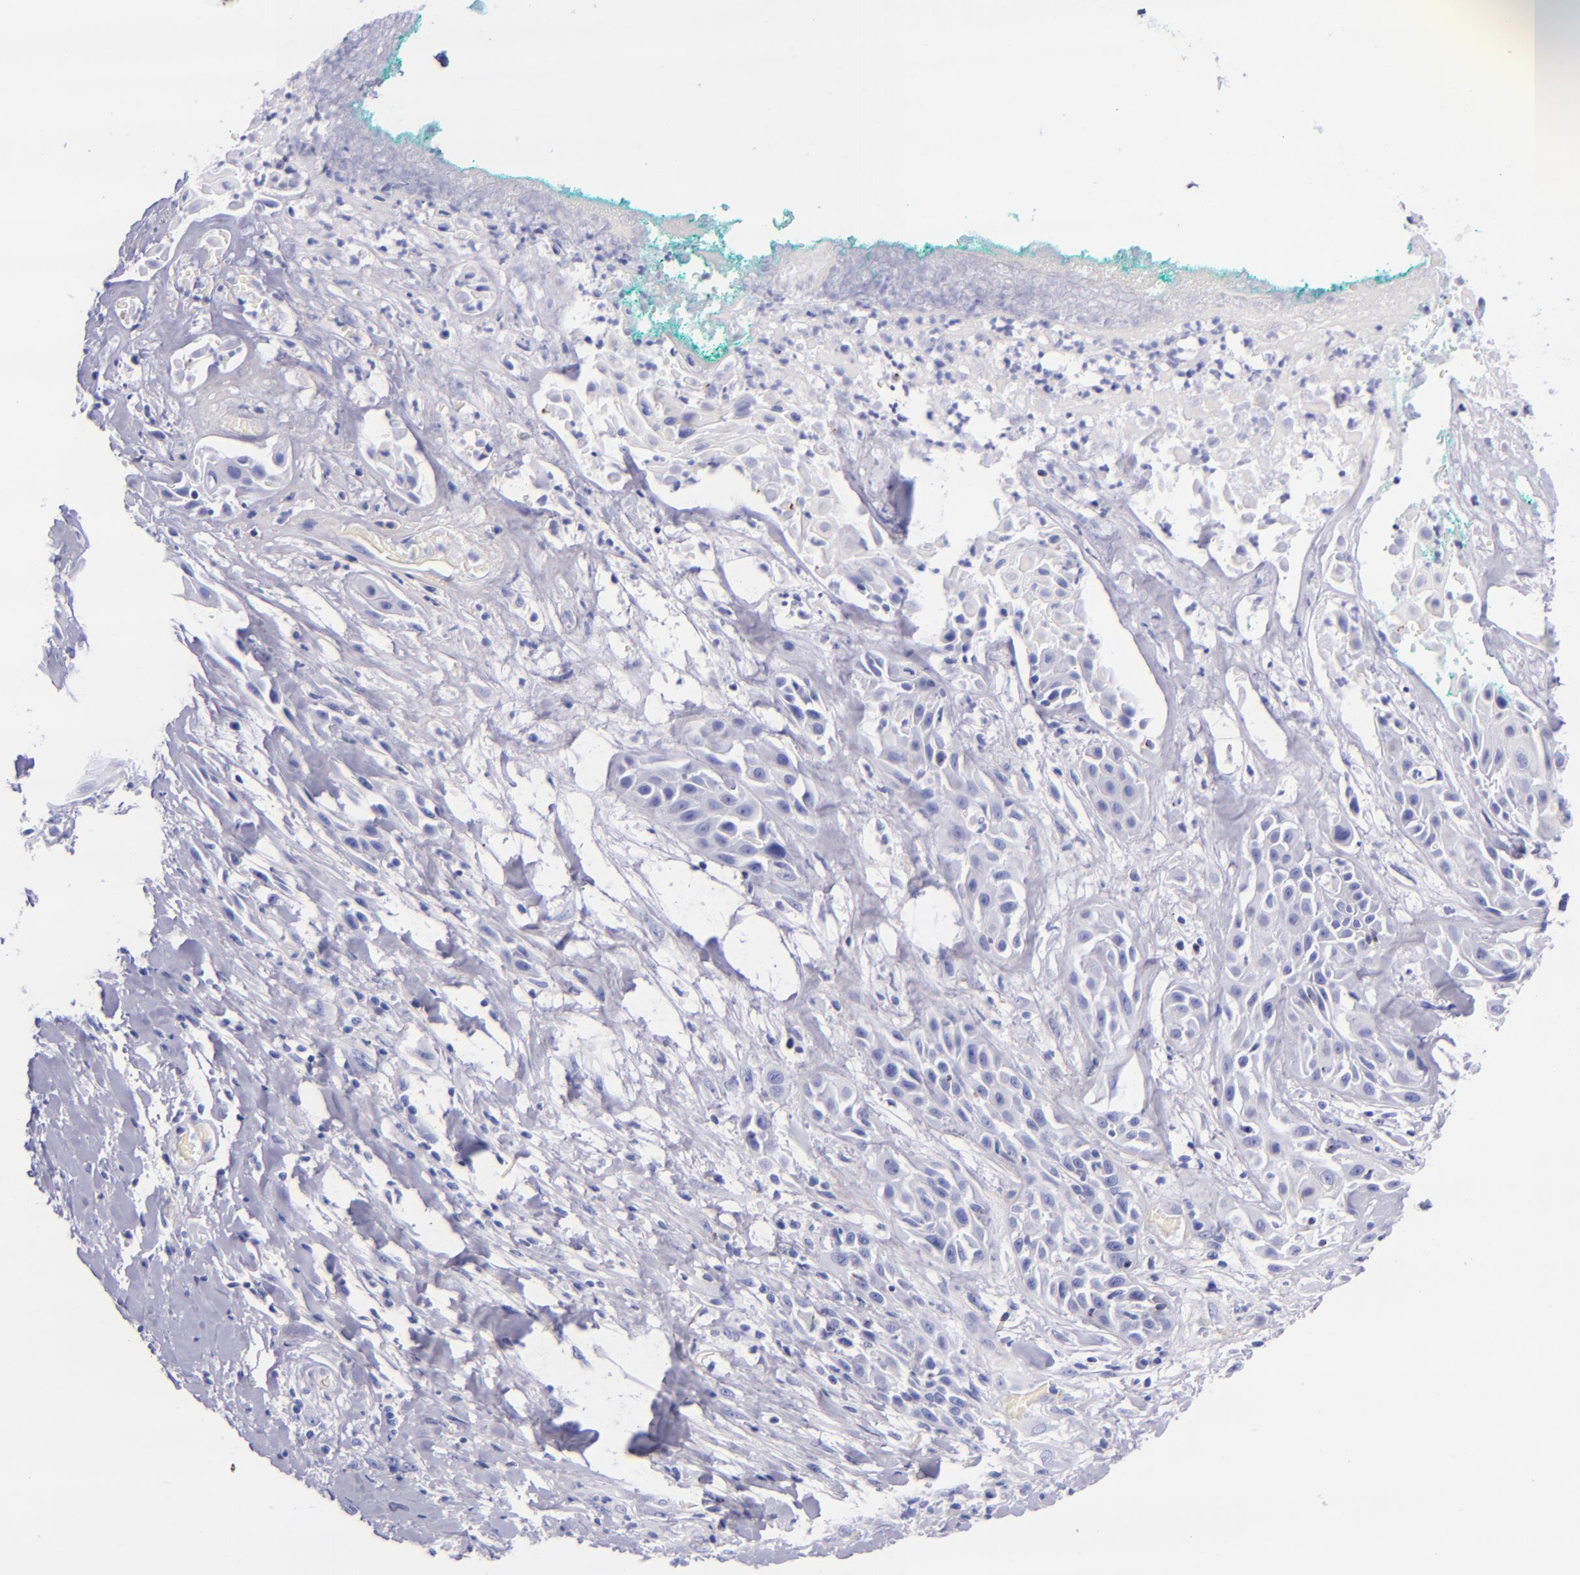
{"staining": {"intensity": "negative", "quantity": "none", "location": "none"}, "tissue": "skin cancer", "cell_type": "Tumor cells", "image_type": "cancer", "snomed": [{"axis": "morphology", "description": "Squamous cell carcinoma, NOS"}, {"axis": "topography", "description": "Skin"}, {"axis": "topography", "description": "Anal"}], "caption": "Skin squamous cell carcinoma was stained to show a protein in brown. There is no significant staining in tumor cells.", "gene": "LAG3", "patient": {"sex": "male", "age": 64}}